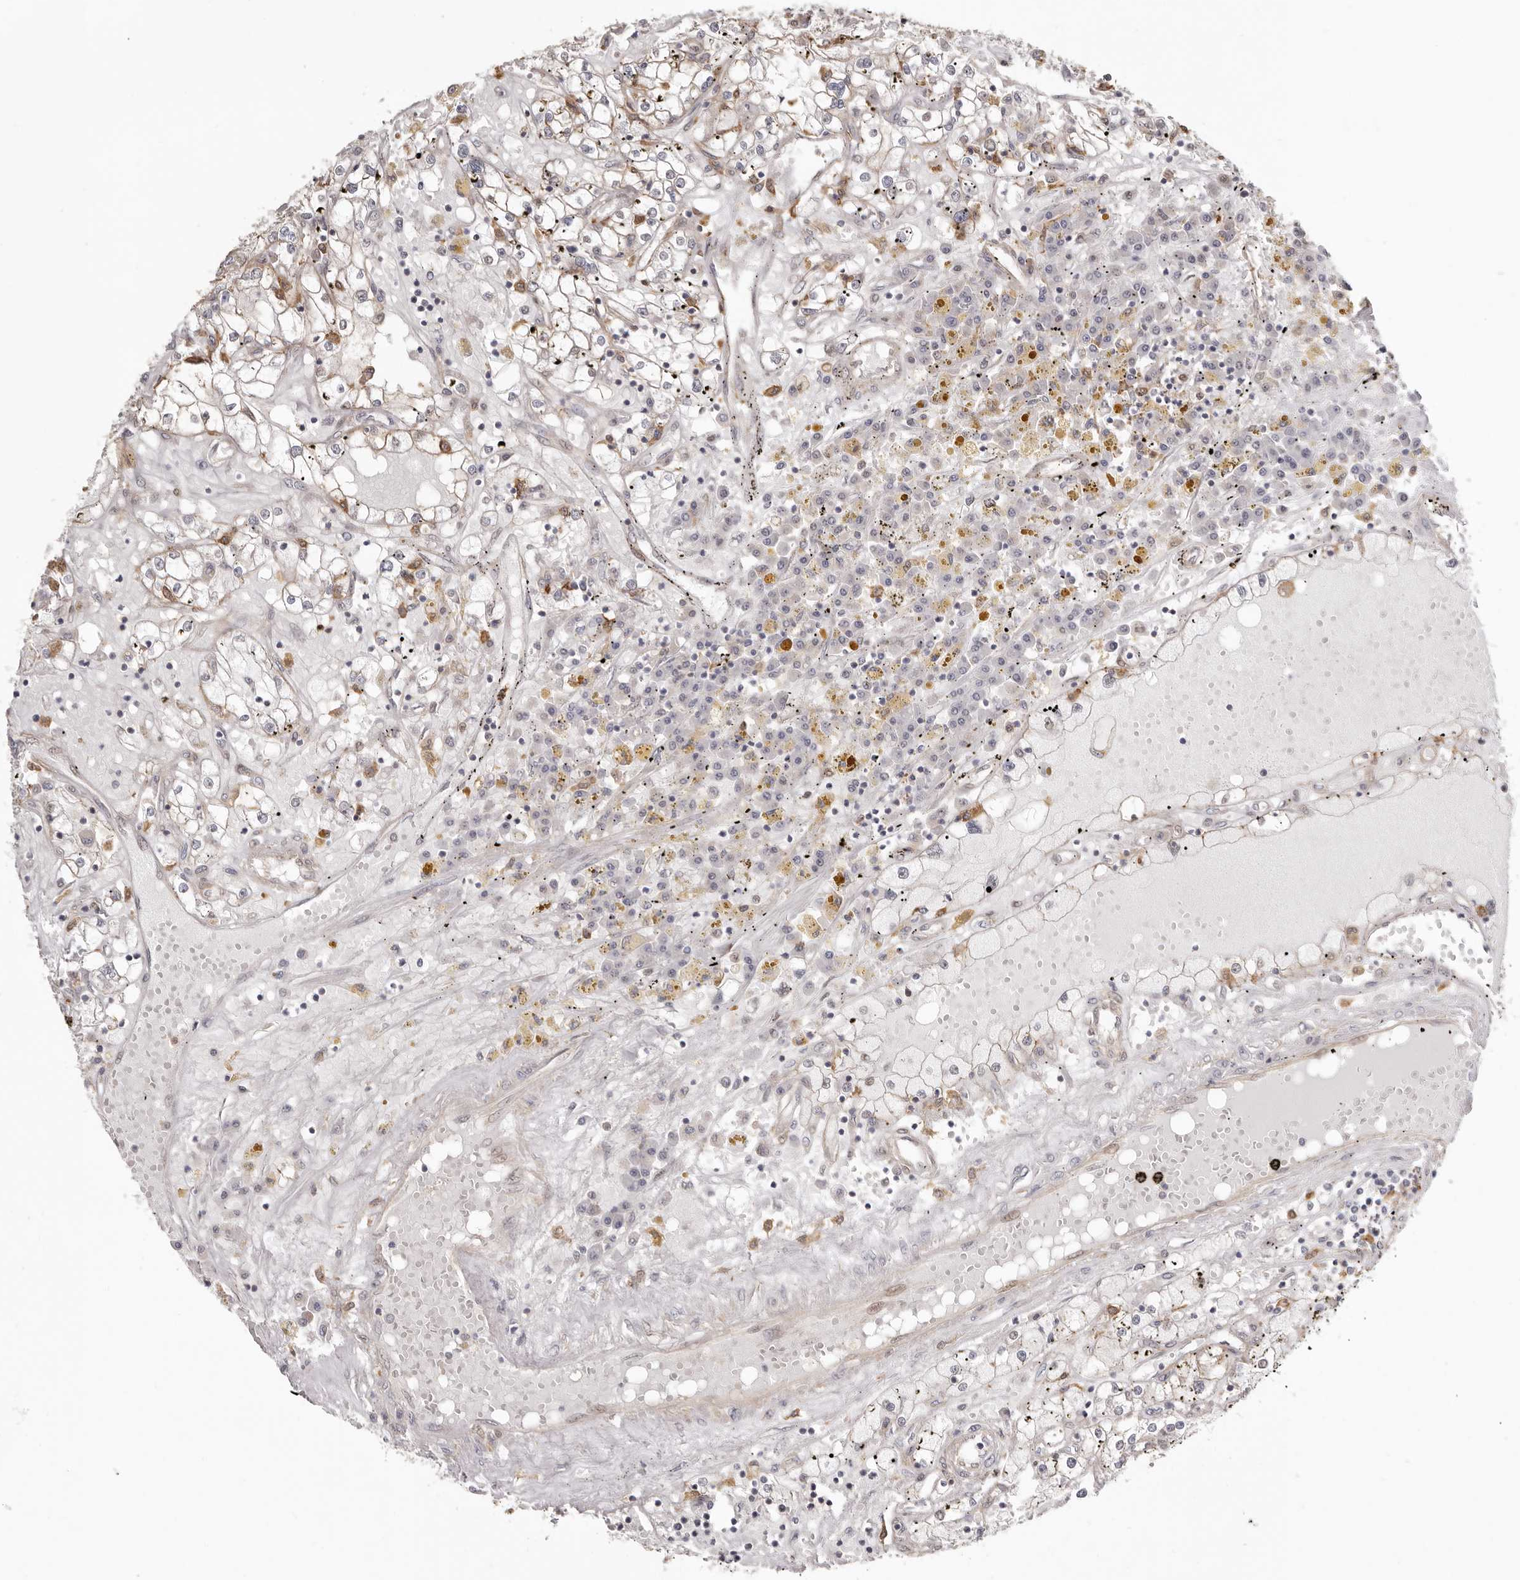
{"staining": {"intensity": "moderate", "quantity": "<25%", "location": "cytoplasmic/membranous"}, "tissue": "renal cancer", "cell_type": "Tumor cells", "image_type": "cancer", "snomed": [{"axis": "morphology", "description": "Adenocarcinoma, NOS"}, {"axis": "topography", "description": "Kidney"}], "caption": "Protein expression analysis of renal cancer (adenocarcinoma) reveals moderate cytoplasmic/membranous expression in approximately <25% of tumor cells.", "gene": "MSRB2", "patient": {"sex": "male", "age": 56}}